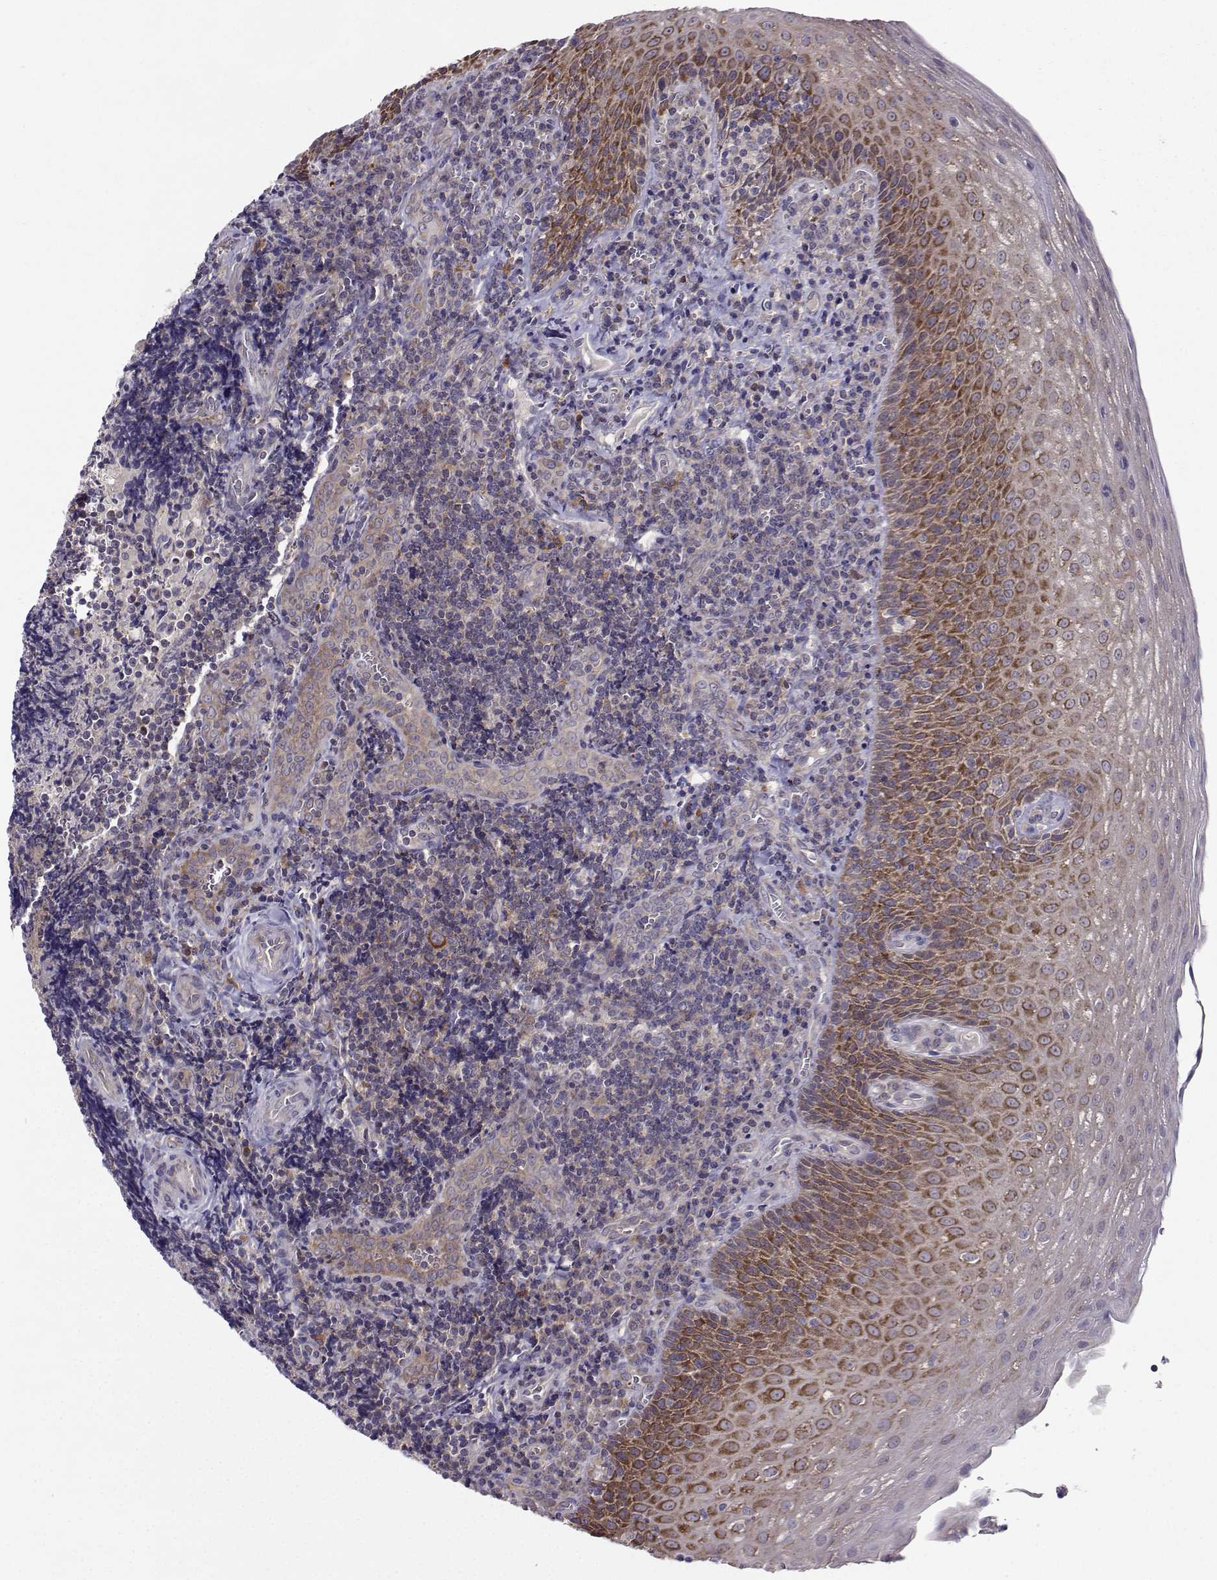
{"staining": {"intensity": "negative", "quantity": "none", "location": "none"}, "tissue": "tonsil", "cell_type": "Germinal center cells", "image_type": "normal", "snomed": [{"axis": "morphology", "description": "Normal tissue, NOS"}, {"axis": "morphology", "description": "Inflammation, NOS"}, {"axis": "topography", "description": "Tonsil"}], "caption": "The image reveals no staining of germinal center cells in unremarkable tonsil.", "gene": "STXBP5", "patient": {"sex": "female", "age": 31}}